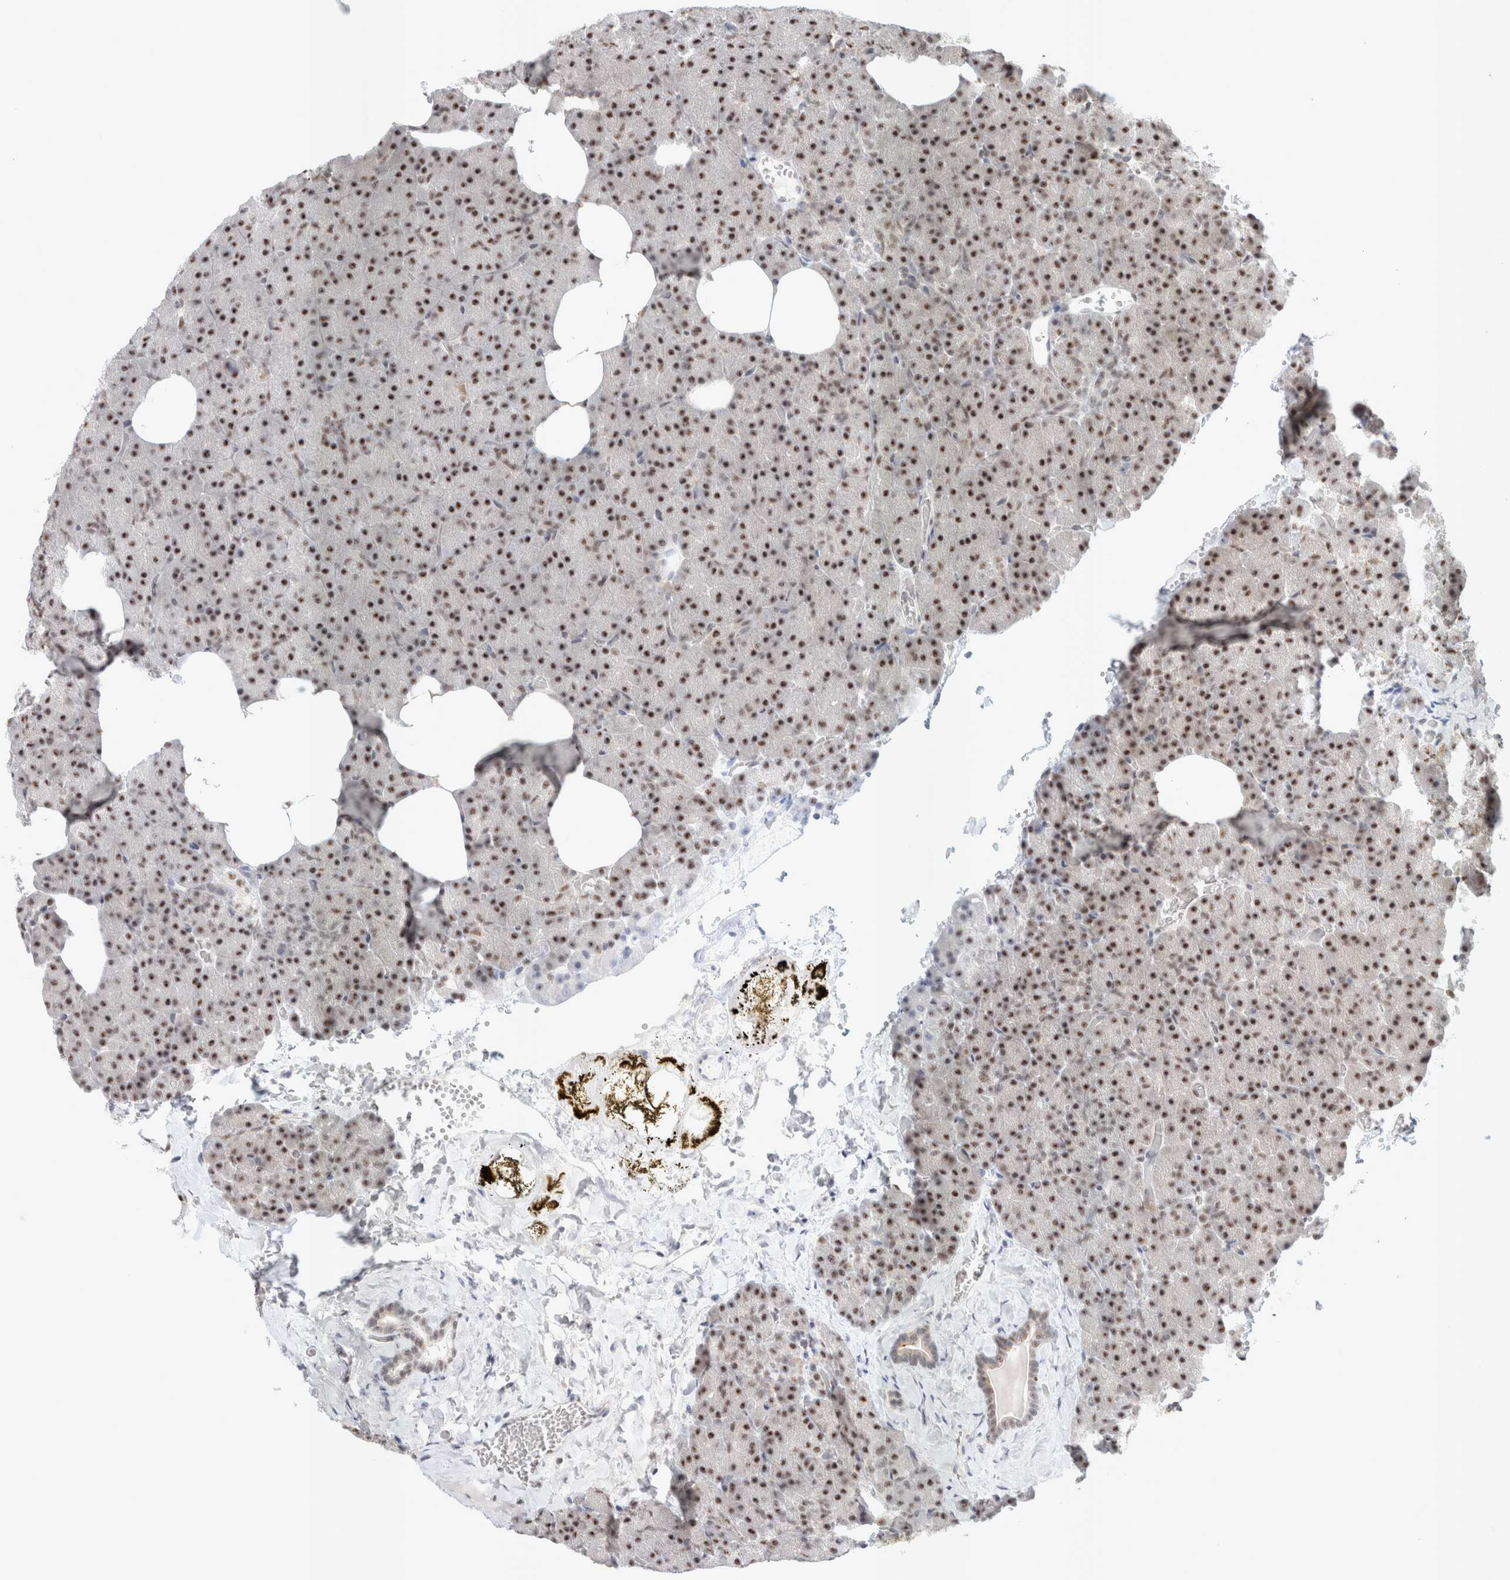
{"staining": {"intensity": "moderate", "quantity": "25%-75%", "location": "nuclear"}, "tissue": "pancreas", "cell_type": "Exocrine glandular cells", "image_type": "normal", "snomed": [{"axis": "morphology", "description": "Normal tissue, NOS"}, {"axis": "morphology", "description": "Carcinoid, malignant, NOS"}, {"axis": "topography", "description": "Pancreas"}], "caption": "Human pancreas stained for a protein (brown) demonstrates moderate nuclear positive positivity in approximately 25%-75% of exocrine glandular cells.", "gene": "TRMT12", "patient": {"sex": "female", "age": 35}}